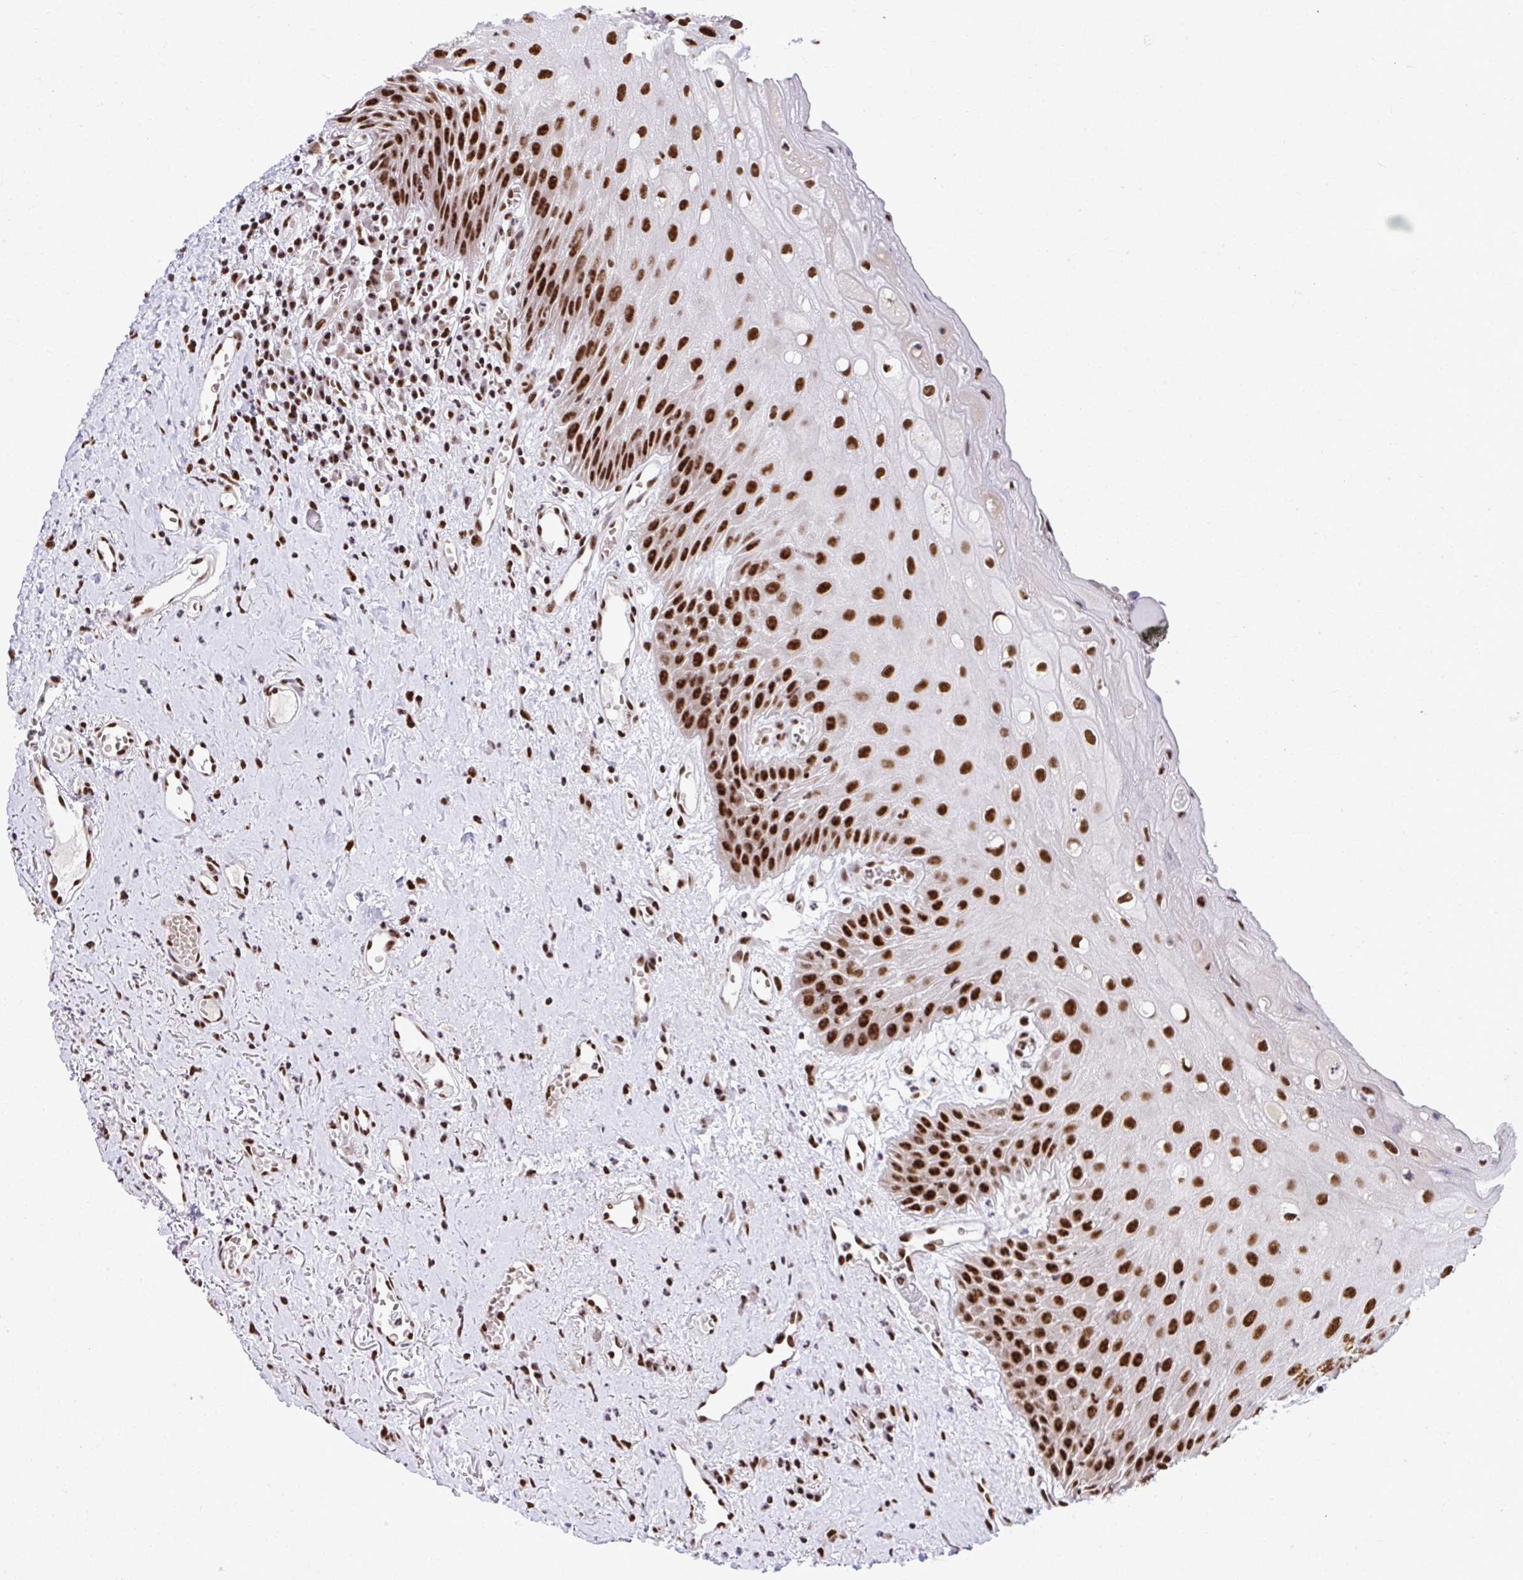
{"staining": {"intensity": "strong", "quantity": ">75%", "location": "nuclear"}, "tissue": "oral mucosa", "cell_type": "Squamous epithelial cells", "image_type": "normal", "snomed": [{"axis": "morphology", "description": "Normal tissue, NOS"}, {"axis": "morphology", "description": "Squamous cell carcinoma, NOS"}, {"axis": "topography", "description": "Oral tissue"}, {"axis": "topography", "description": "Peripheral nerve tissue"}, {"axis": "topography", "description": "Head-Neck"}], "caption": "Immunohistochemical staining of benign human oral mucosa displays >75% levels of strong nuclear protein expression in approximately >75% of squamous epithelial cells. (DAB IHC with brightfield microscopy, high magnification).", "gene": "PRPF19", "patient": {"sex": "female", "age": 59}}